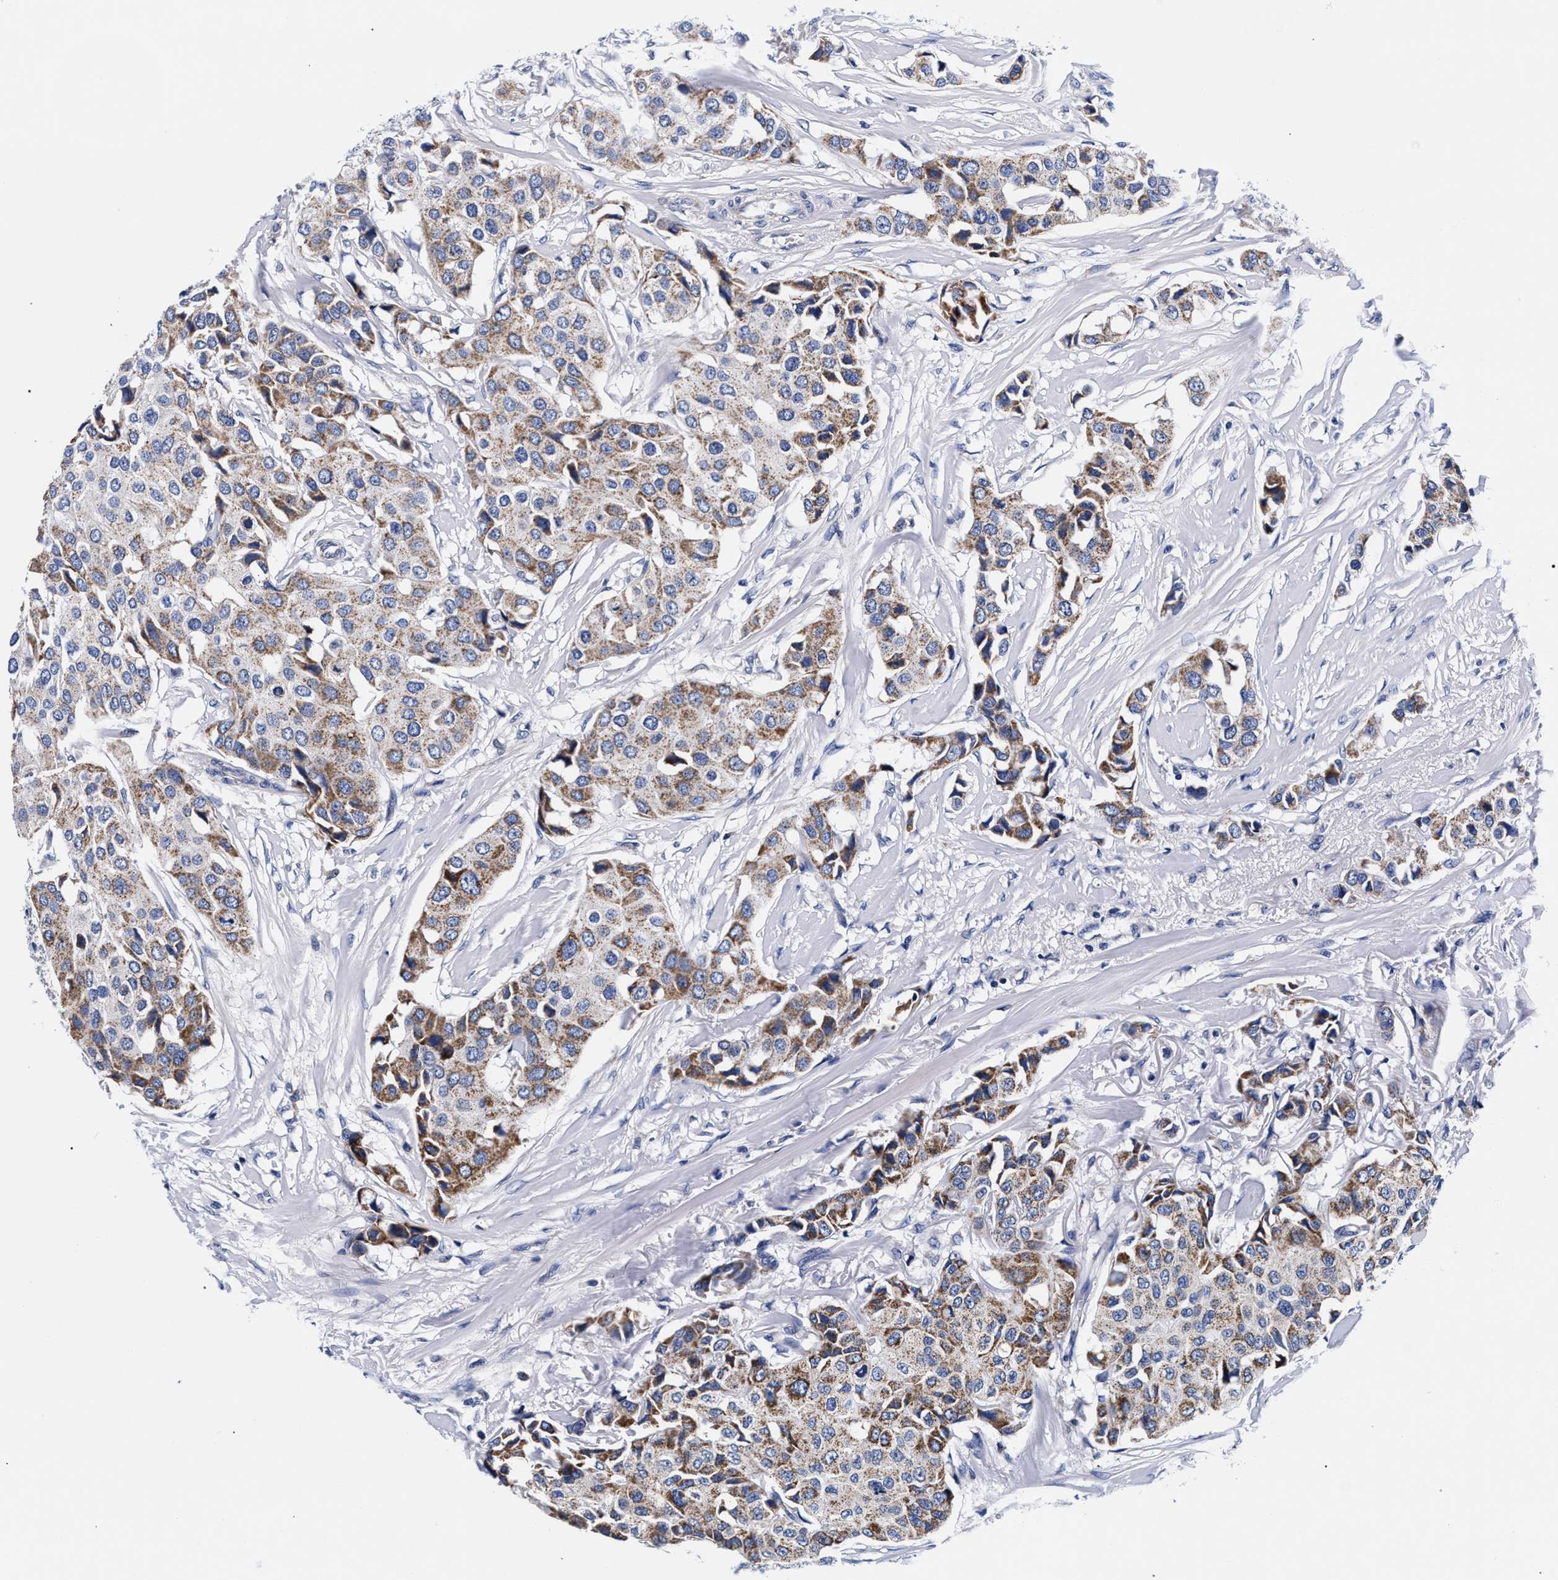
{"staining": {"intensity": "moderate", "quantity": ">75%", "location": "cytoplasmic/membranous"}, "tissue": "breast cancer", "cell_type": "Tumor cells", "image_type": "cancer", "snomed": [{"axis": "morphology", "description": "Duct carcinoma"}, {"axis": "topography", "description": "Breast"}], "caption": "A brown stain shows moderate cytoplasmic/membranous positivity of a protein in human breast cancer tumor cells.", "gene": "RAB3B", "patient": {"sex": "female", "age": 80}}